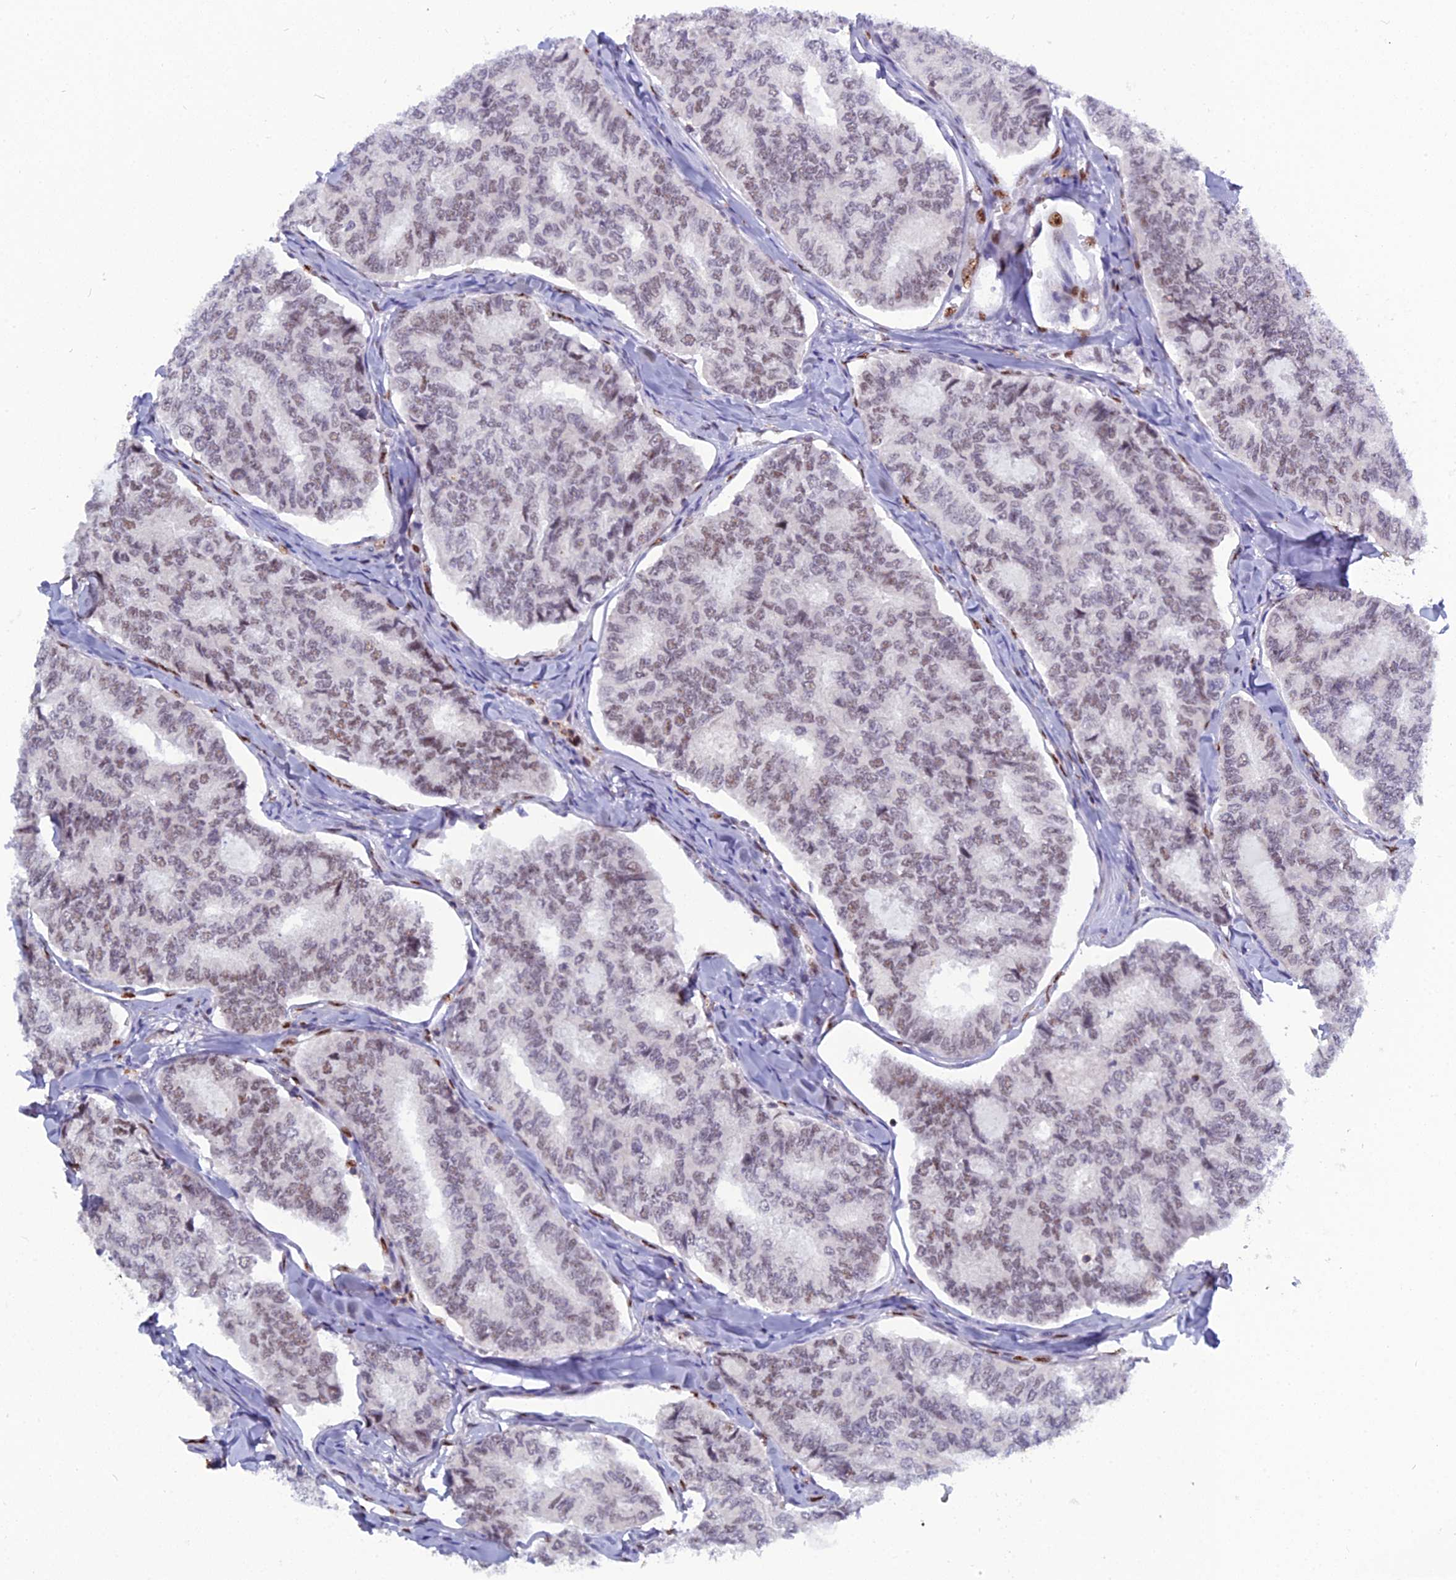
{"staining": {"intensity": "weak", "quantity": "25%-75%", "location": "nuclear"}, "tissue": "thyroid cancer", "cell_type": "Tumor cells", "image_type": "cancer", "snomed": [{"axis": "morphology", "description": "Papillary adenocarcinoma, NOS"}, {"axis": "topography", "description": "Thyroid gland"}], "caption": "Thyroid cancer (papillary adenocarcinoma) stained for a protein displays weak nuclear positivity in tumor cells.", "gene": "NOL4L", "patient": {"sex": "female", "age": 35}}